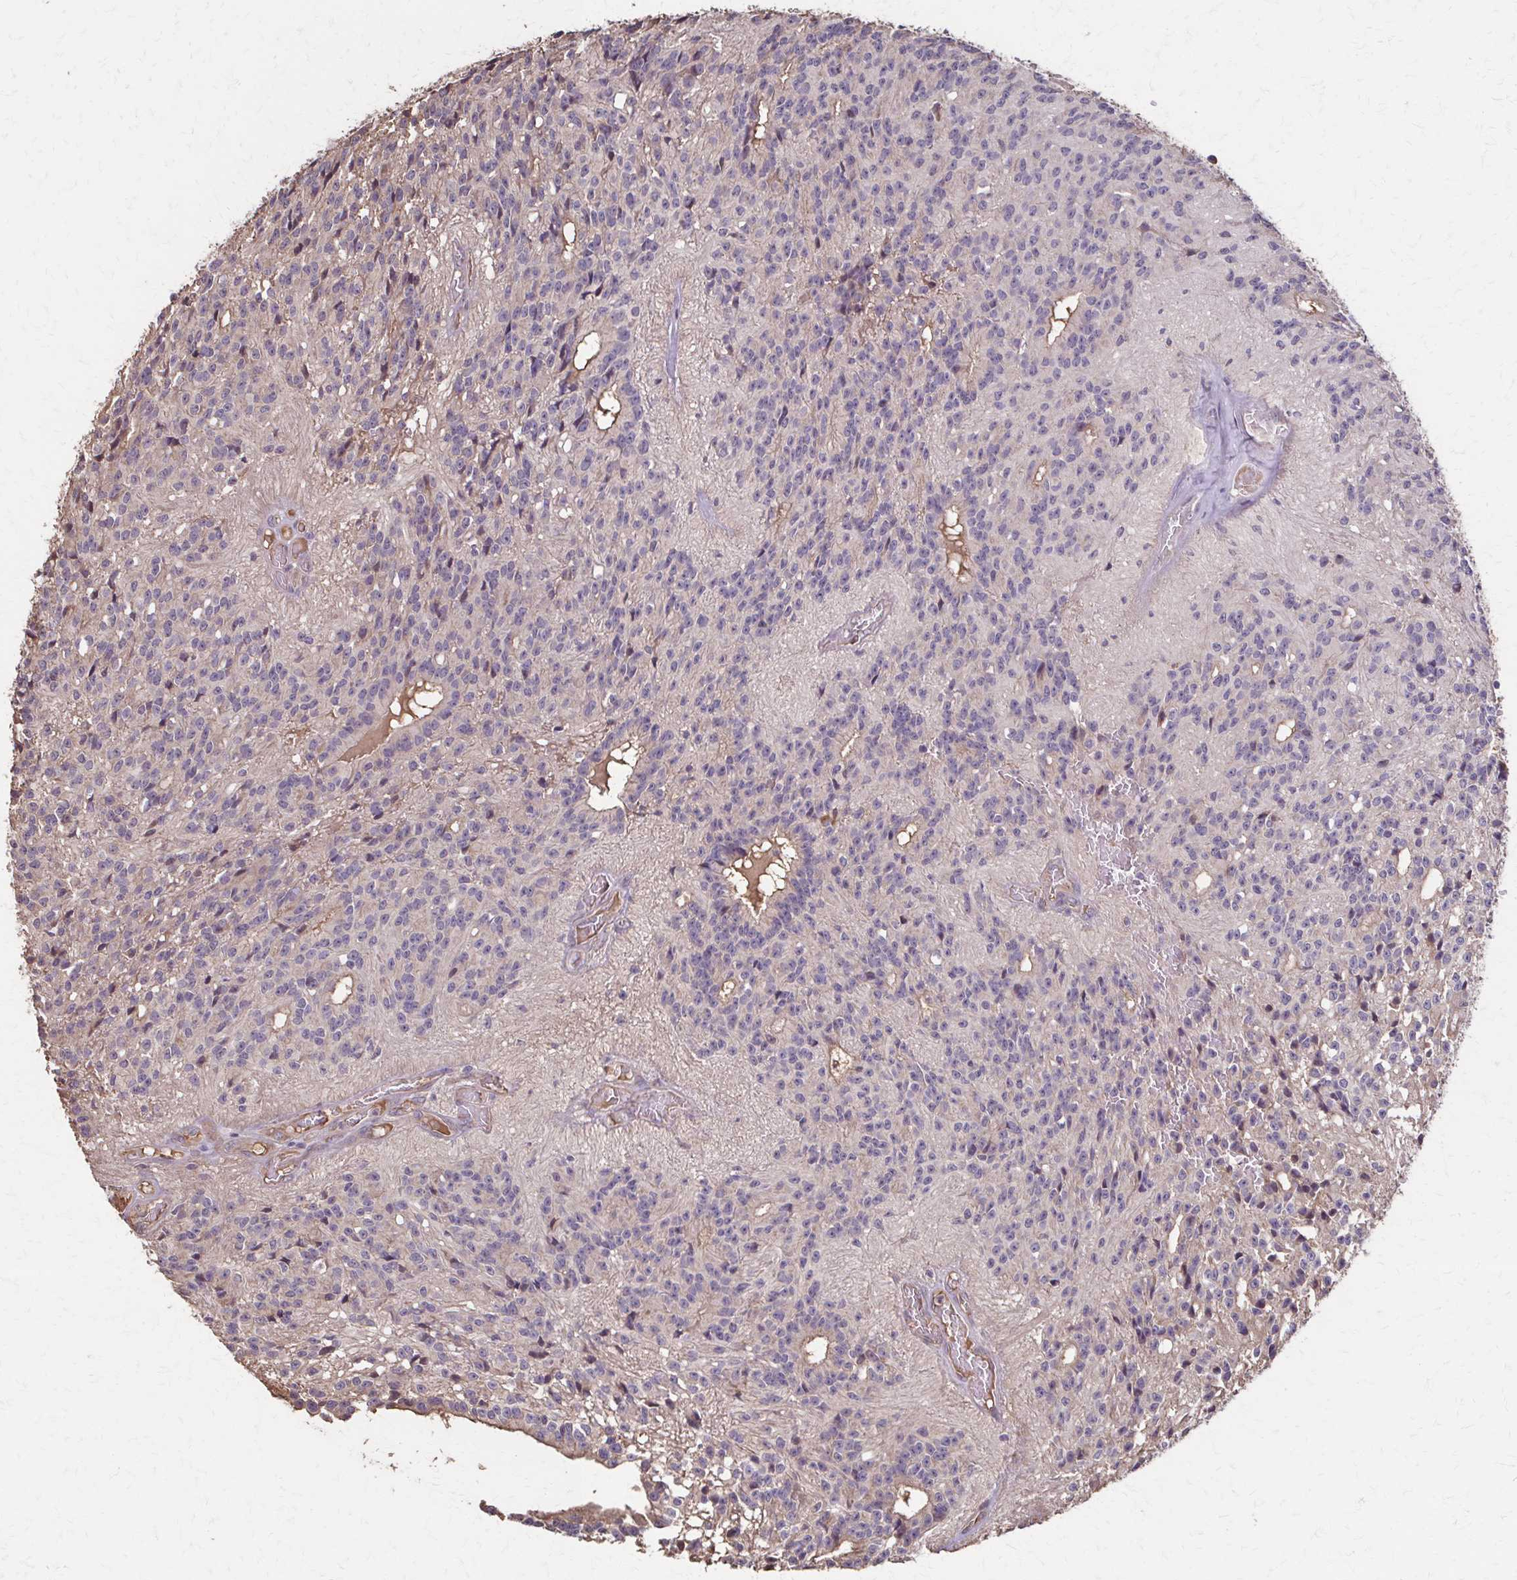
{"staining": {"intensity": "negative", "quantity": "none", "location": "none"}, "tissue": "glioma", "cell_type": "Tumor cells", "image_type": "cancer", "snomed": [{"axis": "morphology", "description": "Glioma, malignant, Low grade"}, {"axis": "topography", "description": "Brain"}], "caption": "This image is of malignant low-grade glioma stained with IHC to label a protein in brown with the nuclei are counter-stained blue. There is no staining in tumor cells.", "gene": "IL18BP", "patient": {"sex": "male", "age": 31}}